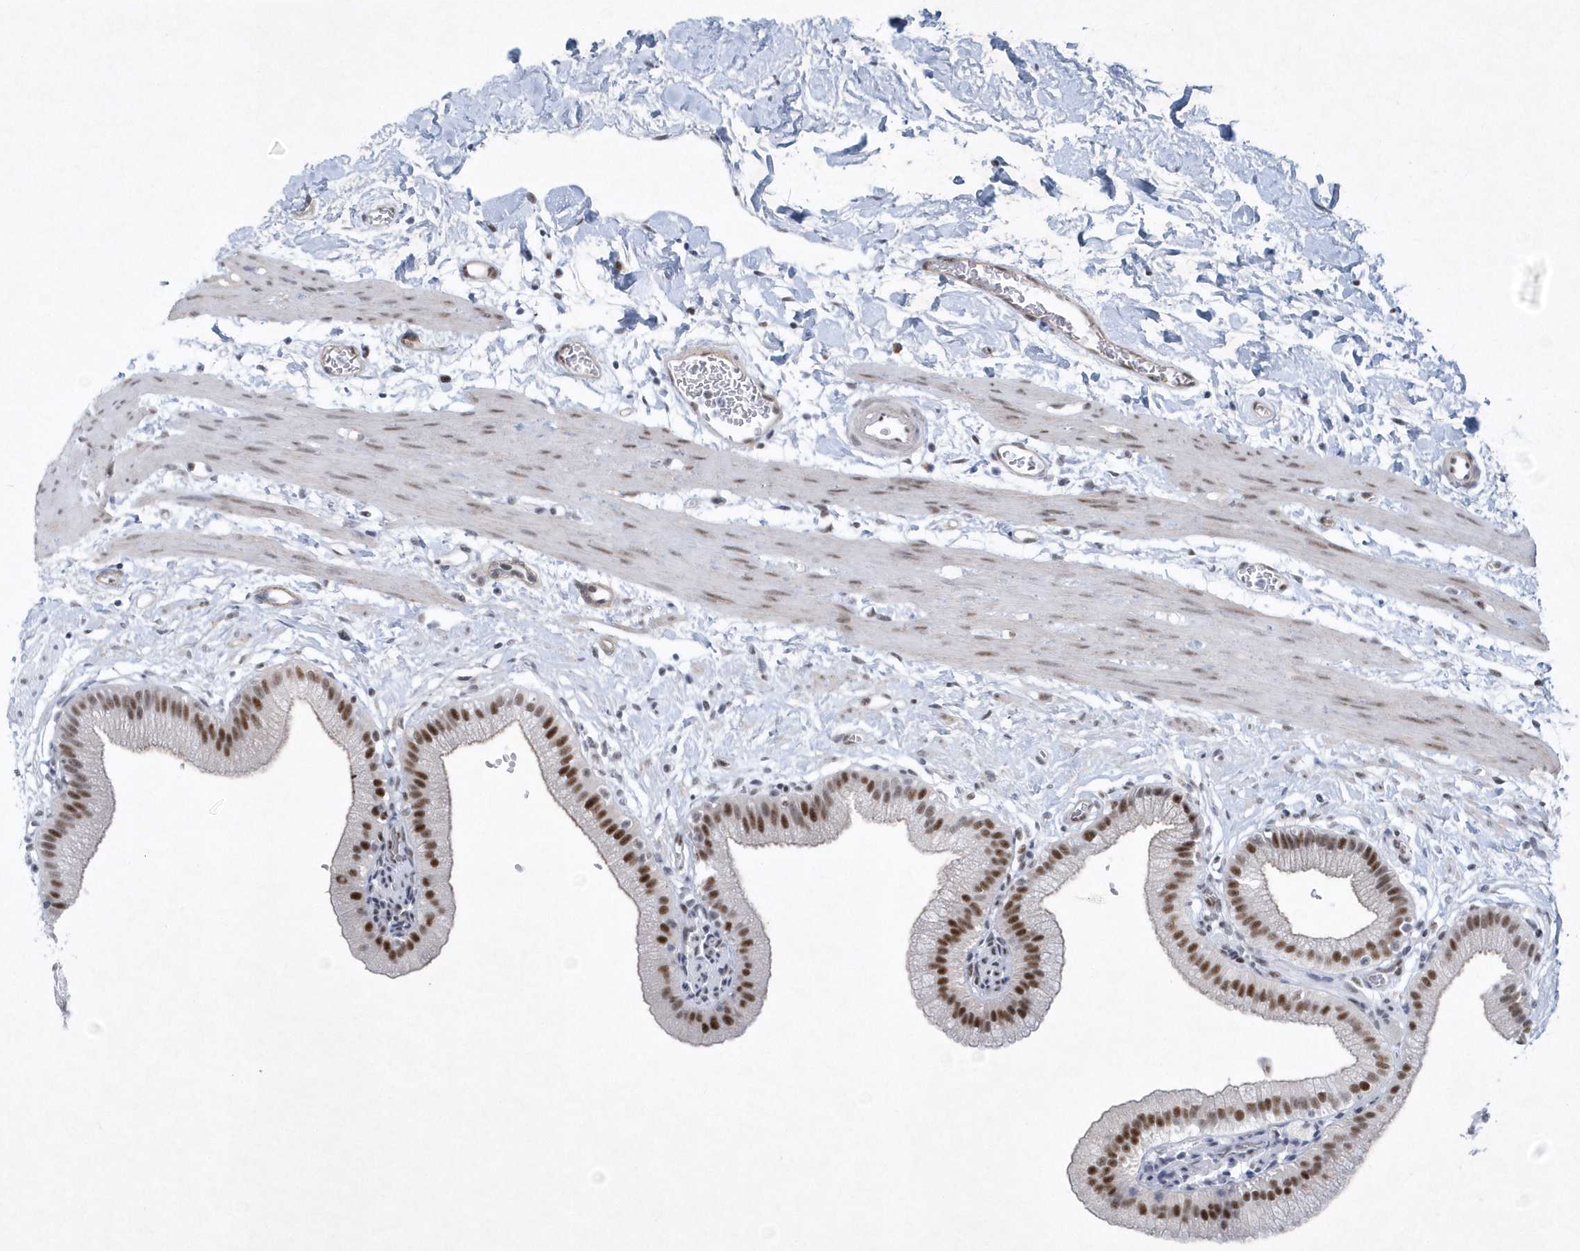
{"staining": {"intensity": "strong", "quantity": ">75%", "location": "nuclear"}, "tissue": "gallbladder", "cell_type": "Glandular cells", "image_type": "normal", "snomed": [{"axis": "morphology", "description": "Normal tissue, NOS"}, {"axis": "topography", "description": "Gallbladder"}], "caption": "High-power microscopy captured an immunohistochemistry histopathology image of benign gallbladder, revealing strong nuclear positivity in about >75% of glandular cells.", "gene": "DCLRE1A", "patient": {"sex": "male", "age": 55}}